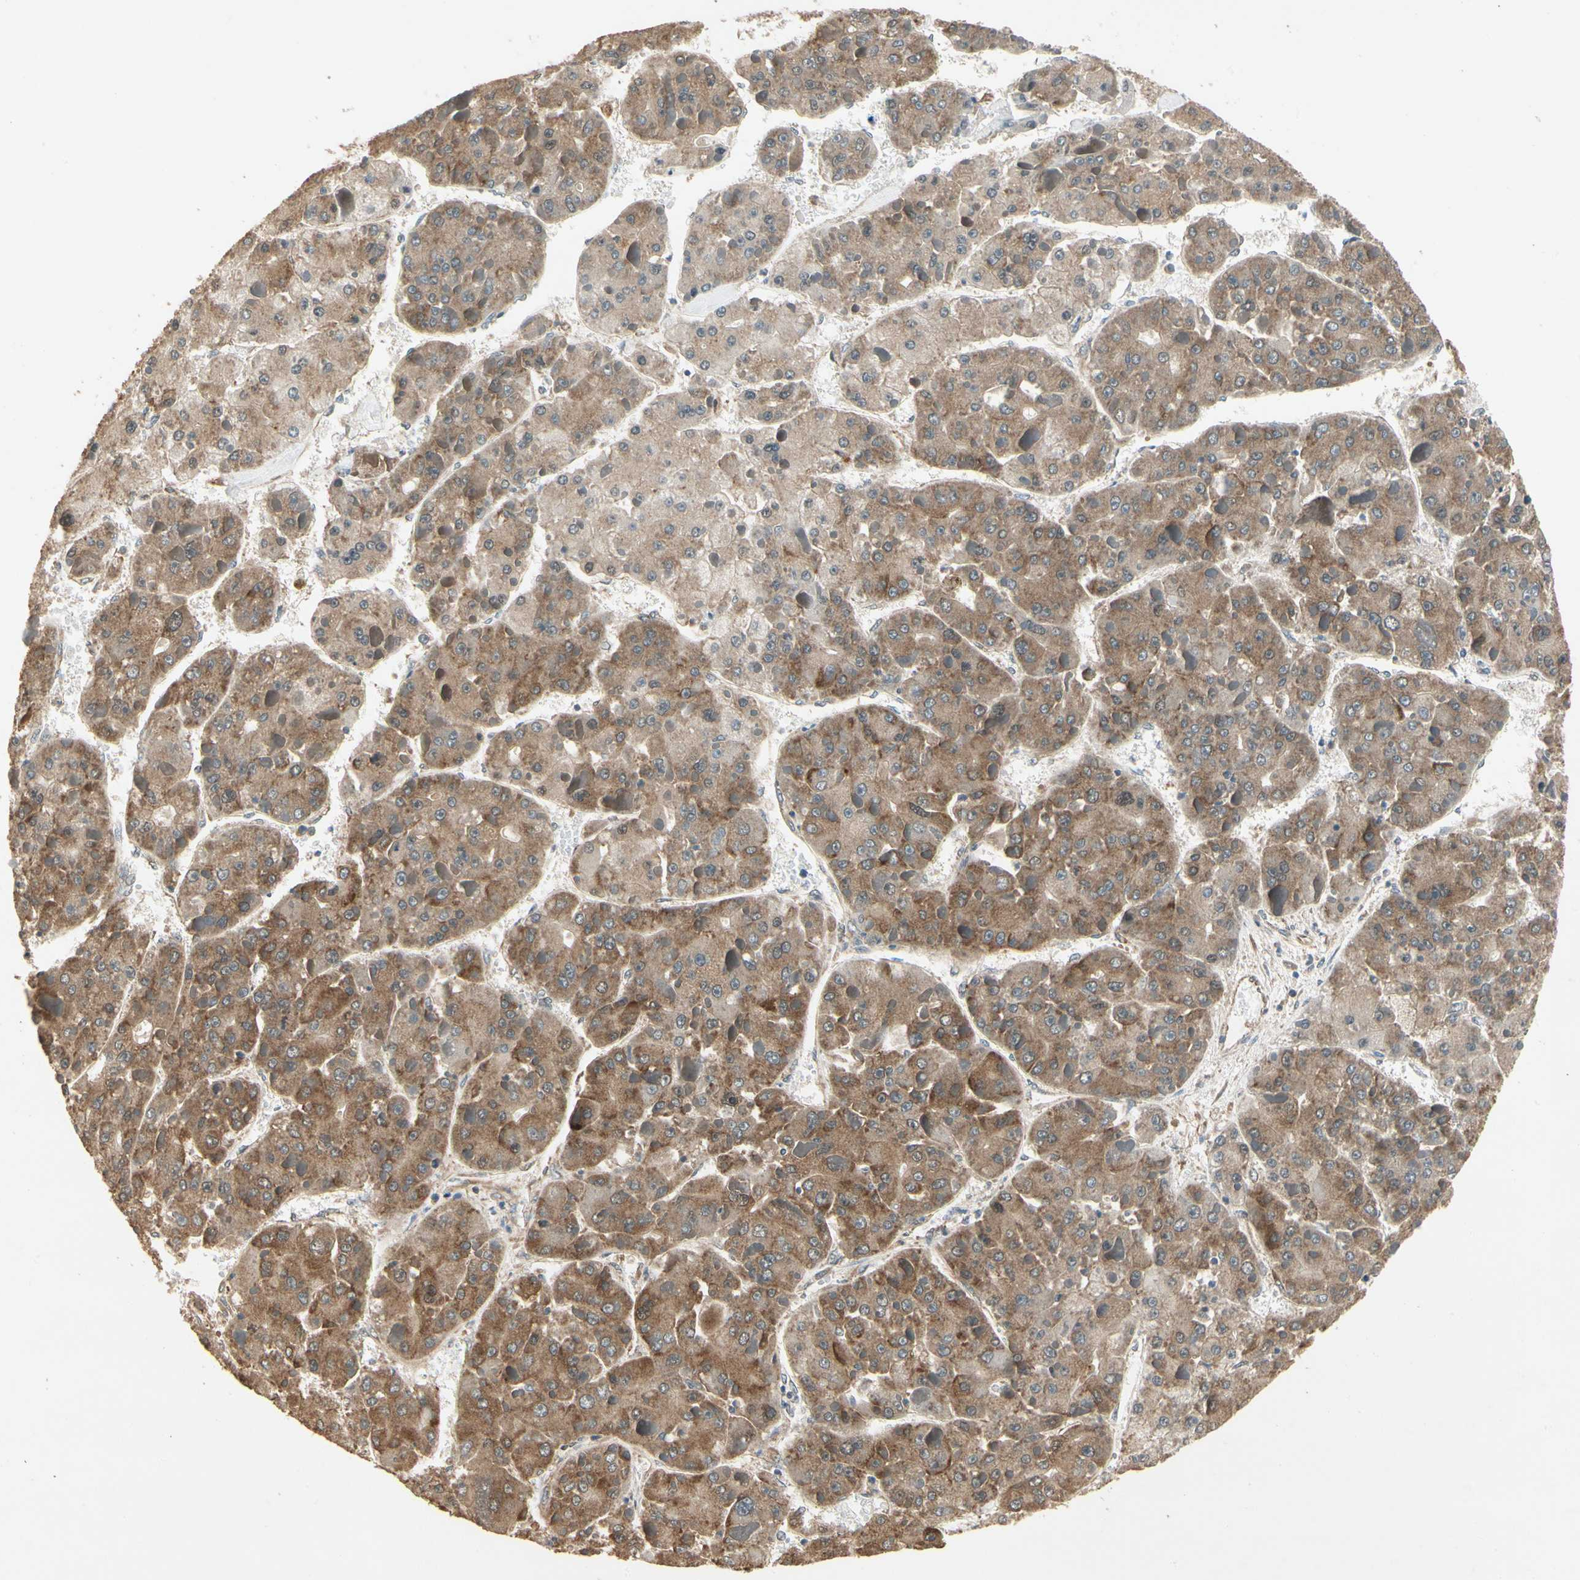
{"staining": {"intensity": "moderate", "quantity": ">75%", "location": "cytoplasmic/membranous"}, "tissue": "liver cancer", "cell_type": "Tumor cells", "image_type": "cancer", "snomed": [{"axis": "morphology", "description": "Carcinoma, Hepatocellular, NOS"}, {"axis": "topography", "description": "Liver"}], "caption": "Tumor cells display medium levels of moderate cytoplasmic/membranous expression in approximately >75% of cells in hepatocellular carcinoma (liver).", "gene": "CCT7", "patient": {"sex": "female", "age": 73}}